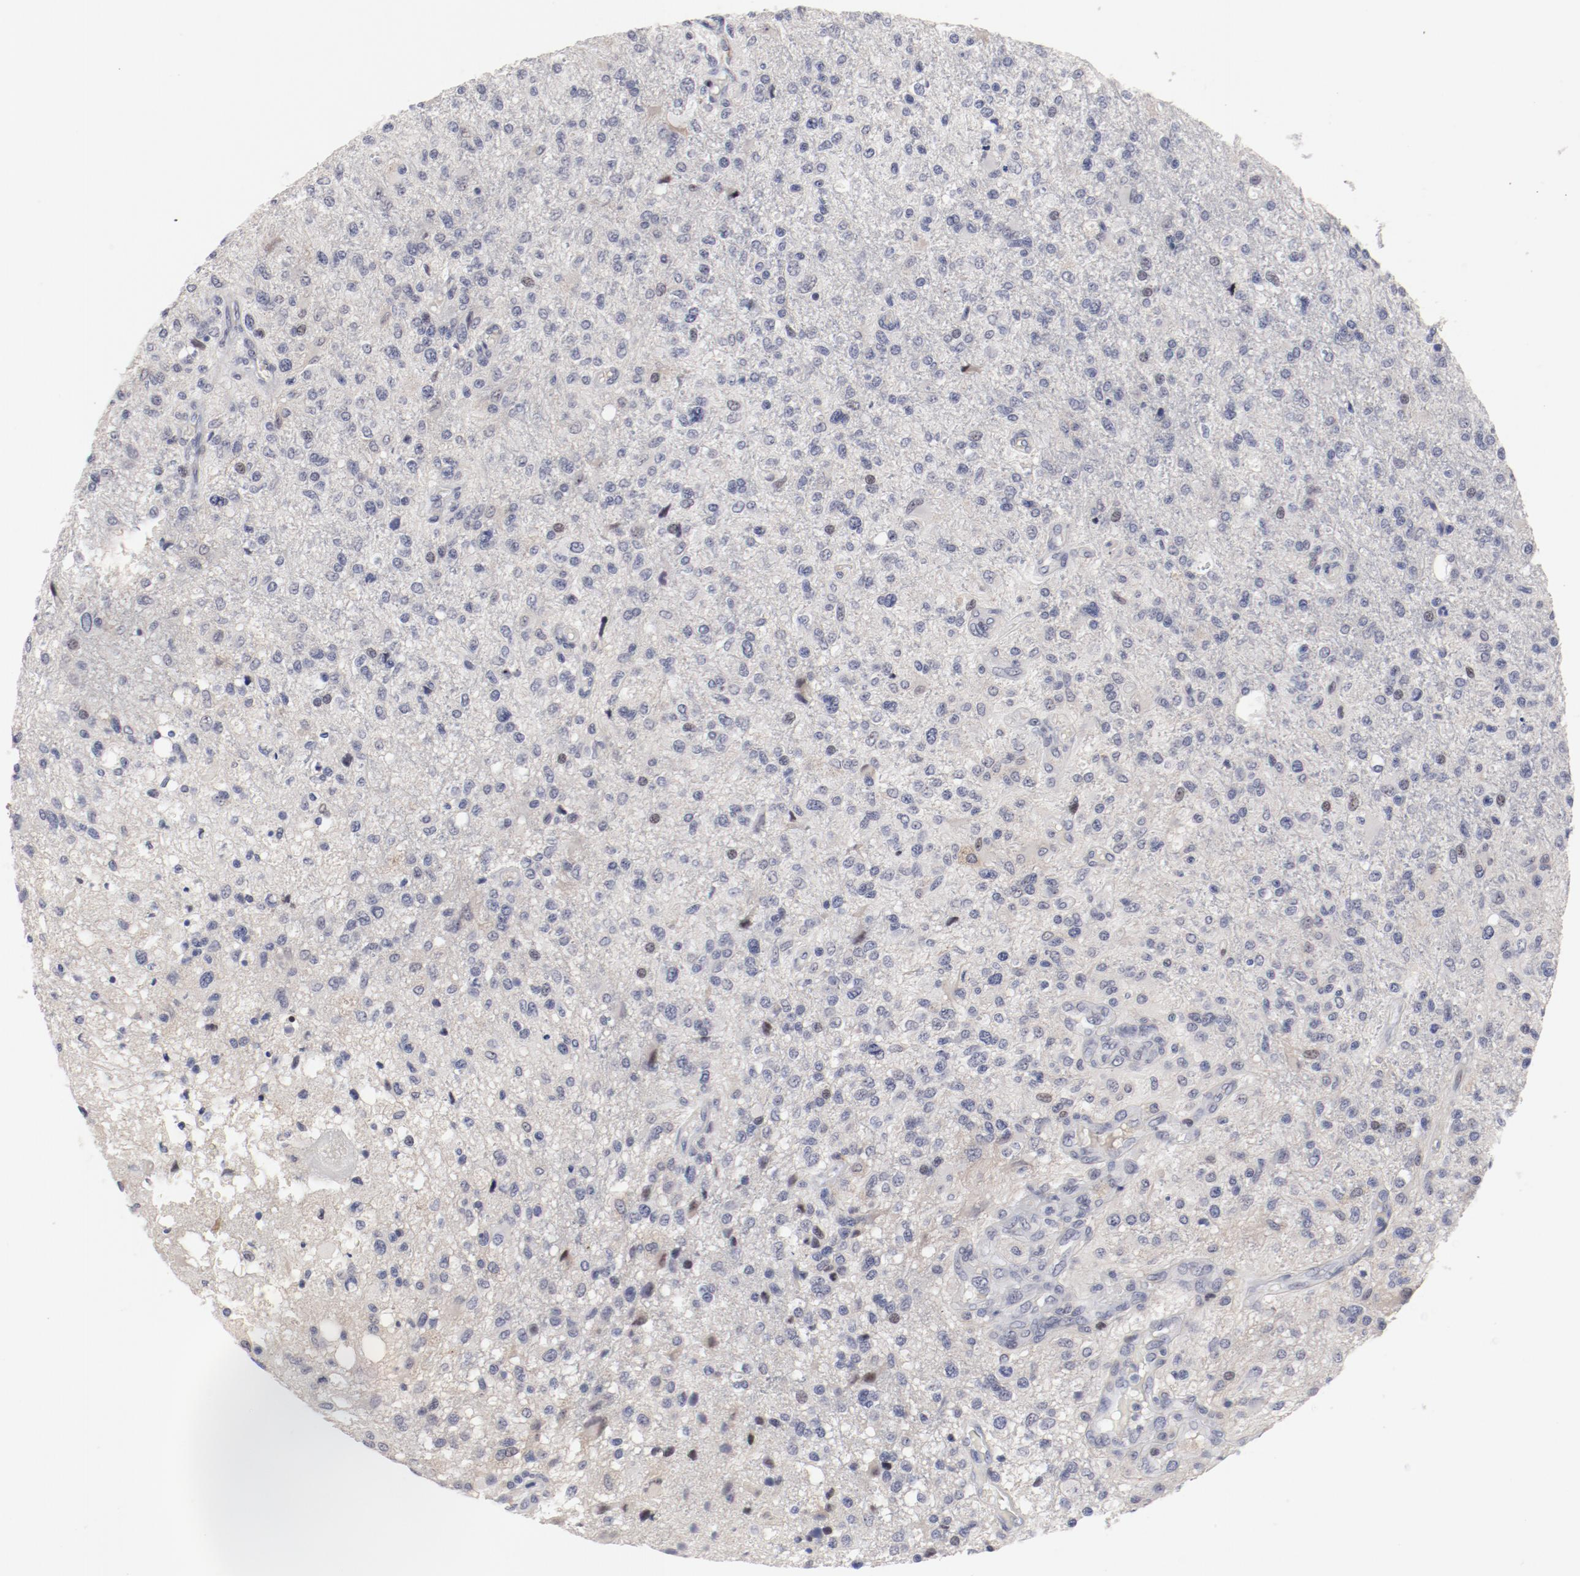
{"staining": {"intensity": "weak", "quantity": "<25%", "location": "nuclear"}, "tissue": "glioma", "cell_type": "Tumor cells", "image_type": "cancer", "snomed": [{"axis": "morphology", "description": "Glioma, malignant, High grade"}, {"axis": "topography", "description": "Cerebral cortex"}], "caption": "This micrograph is of malignant glioma (high-grade) stained with immunohistochemistry (IHC) to label a protein in brown with the nuclei are counter-stained blue. There is no positivity in tumor cells. Brightfield microscopy of immunohistochemistry (IHC) stained with DAB (brown) and hematoxylin (blue), captured at high magnification.", "gene": "FSCB", "patient": {"sex": "male", "age": 76}}